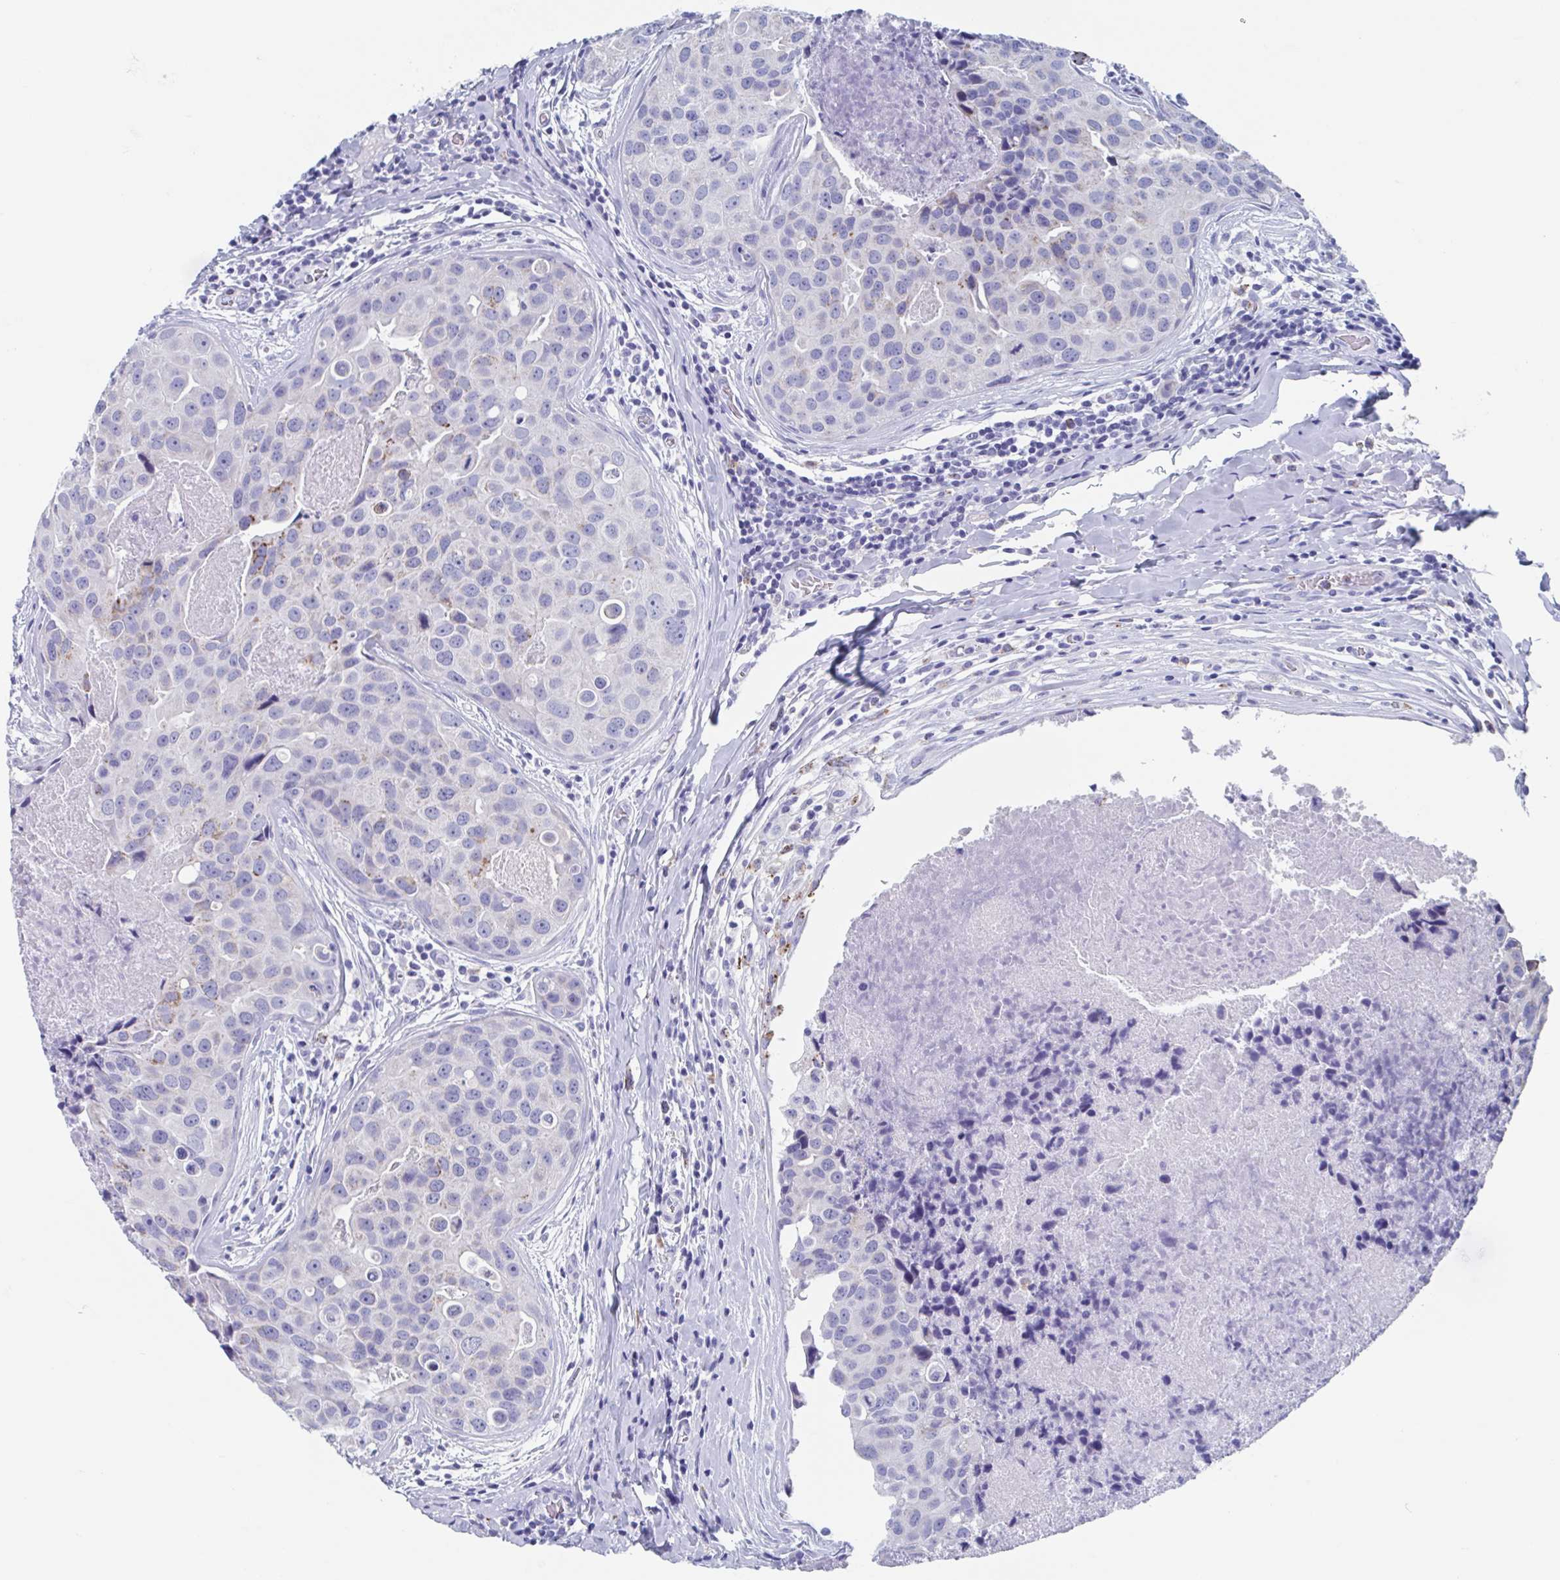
{"staining": {"intensity": "negative", "quantity": "none", "location": "none"}, "tissue": "breast cancer", "cell_type": "Tumor cells", "image_type": "cancer", "snomed": [{"axis": "morphology", "description": "Duct carcinoma"}, {"axis": "topography", "description": "Breast"}], "caption": "There is no significant staining in tumor cells of breast cancer. (Stains: DAB (3,3'-diaminobenzidine) immunohistochemistry (IHC) with hematoxylin counter stain, Microscopy: brightfield microscopy at high magnification).", "gene": "SHCBP1L", "patient": {"sex": "female", "age": 24}}